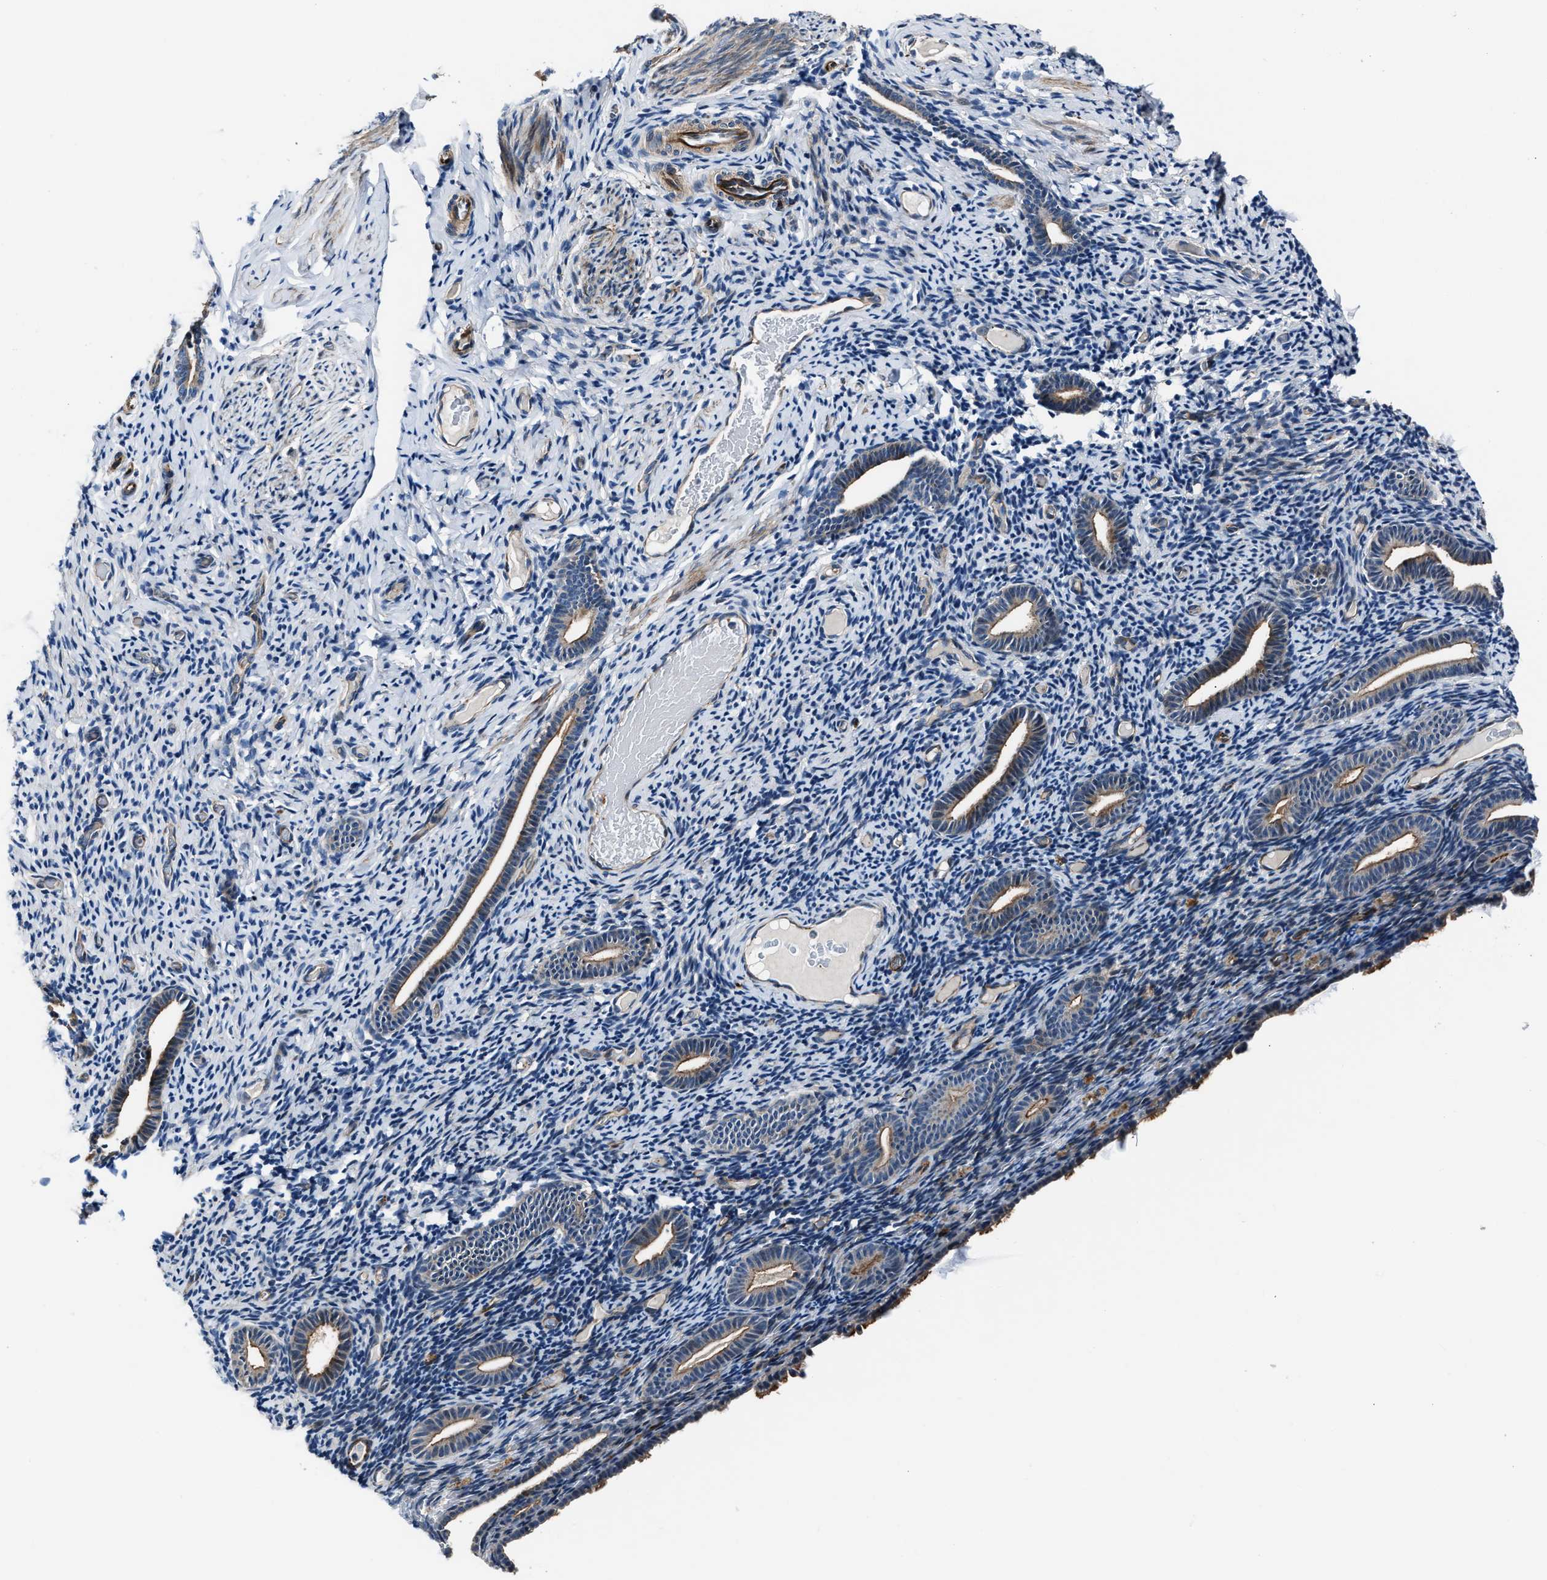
{"staining": {"intensity": "negative", "quantity": "none", "location": "none"}, "tissue": "endometrium", "cell_type": "Cells in endometrial stroma", "image_type": "normal", "snomed": [{"axis": "morphology", "description": "Normal tissue, NOS"}, {"axis": "topography", "description": "Endometrium"}], "caption": "IHC photomicrograph of benign endometrium: endometrium stained with DAB shows no significant protein expression in cells in endometrial stroma. (Brightfield microscopy of DAB immunohistochemistry at high magnification).", "gene": "MPDZ", "patient": {"sex": "female", "age": 51}}